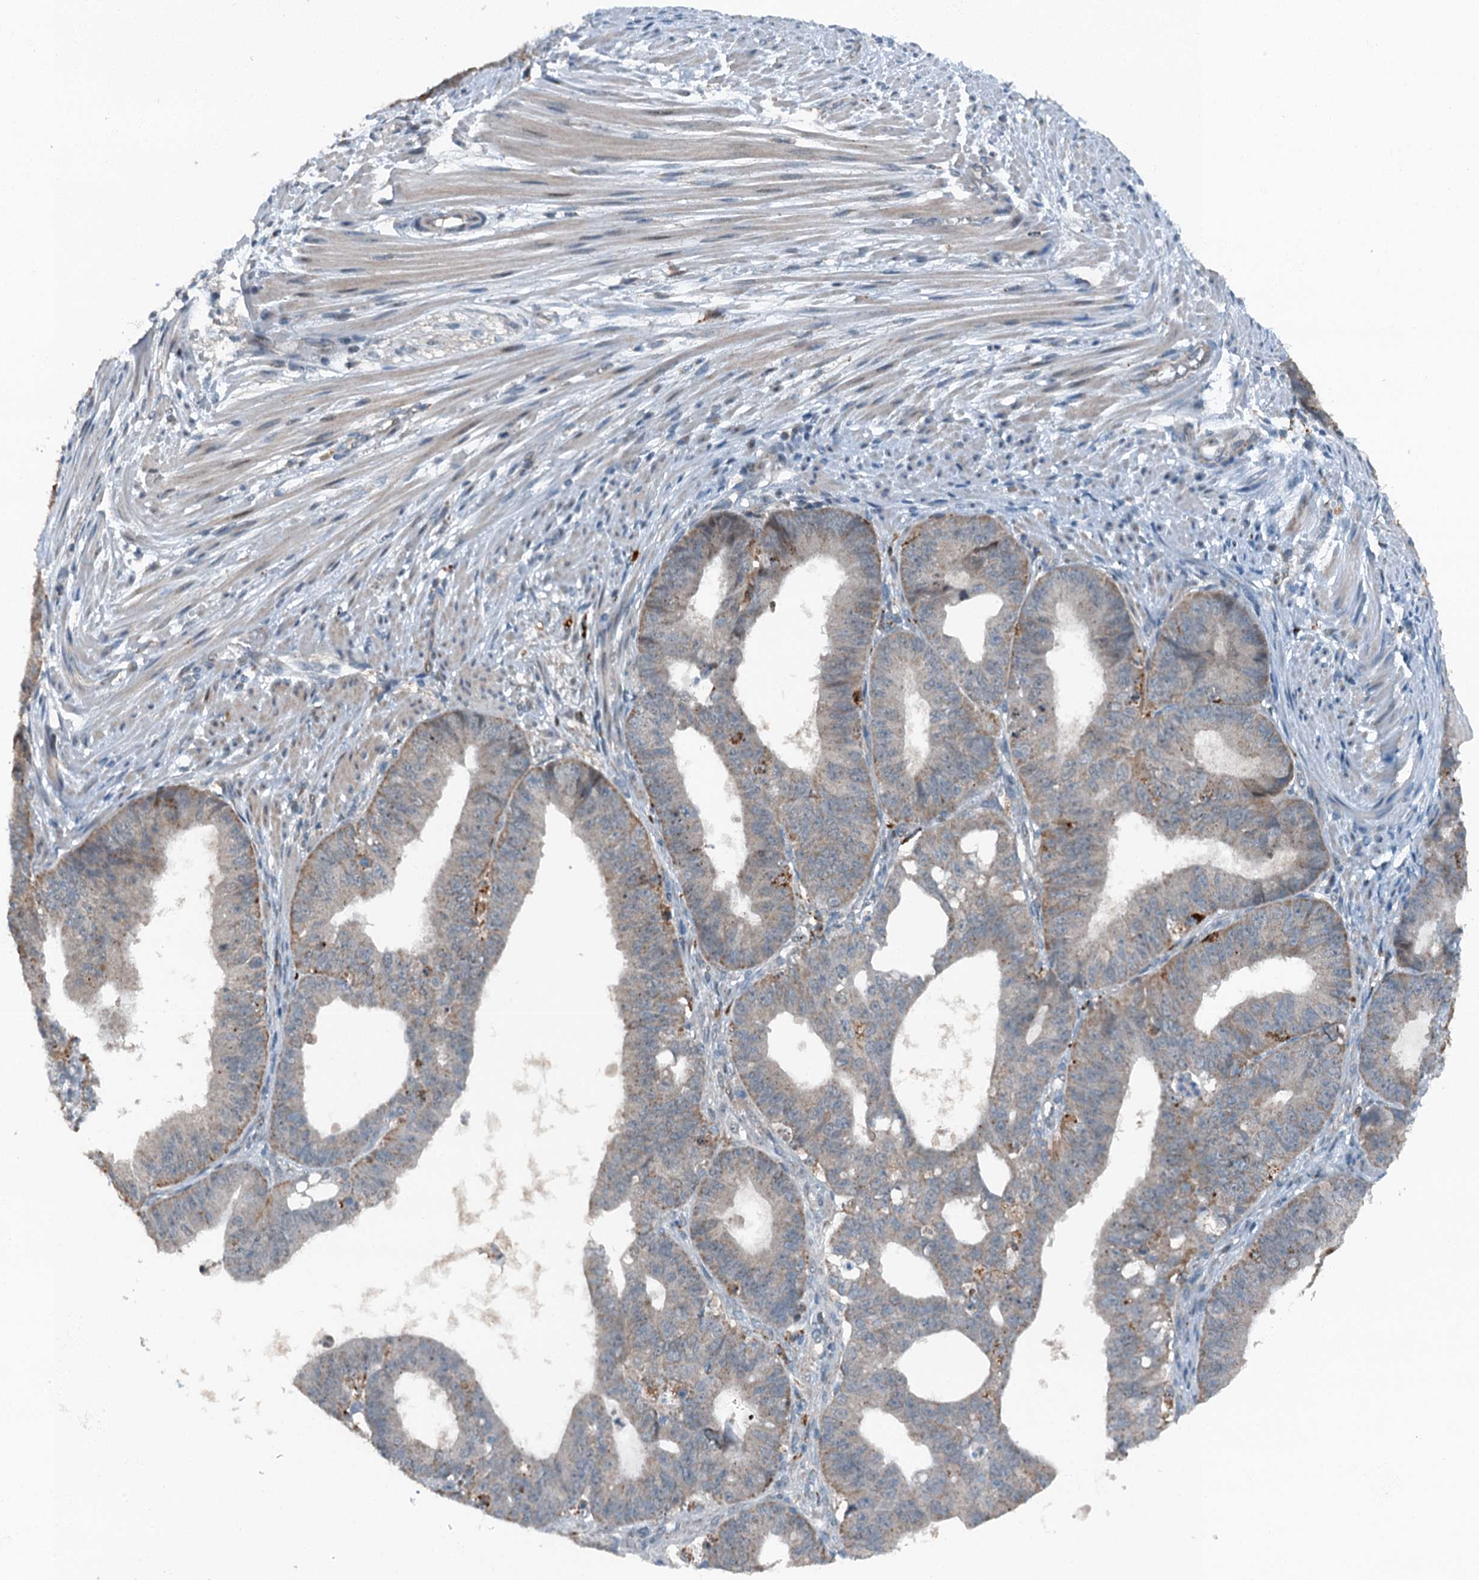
{"staining": {"intensity": "weak", "quantity": "<25%", "location": "cytoplasmic/membranous"}, "tissue": "ovarian cancer", "cell_type": "Tumor cells", "image_type": "cancer", "snomed": [{"axis": "morphology", "description": "Carcinoma, endometroid"}, {"axis": "topography", "description": "Appendix"}, {"axis": "topography", "description": "Ovary"}], "caption": "Tumor cells show no significant expression in ovarian cancer. Brightfield microscopy of immunohistochemistry stained with DAB (brown) and hematoxylin (blue), captured at high magnification.", "gene": "BMERB1", "patient": {"sex": "female", "age": 42}}